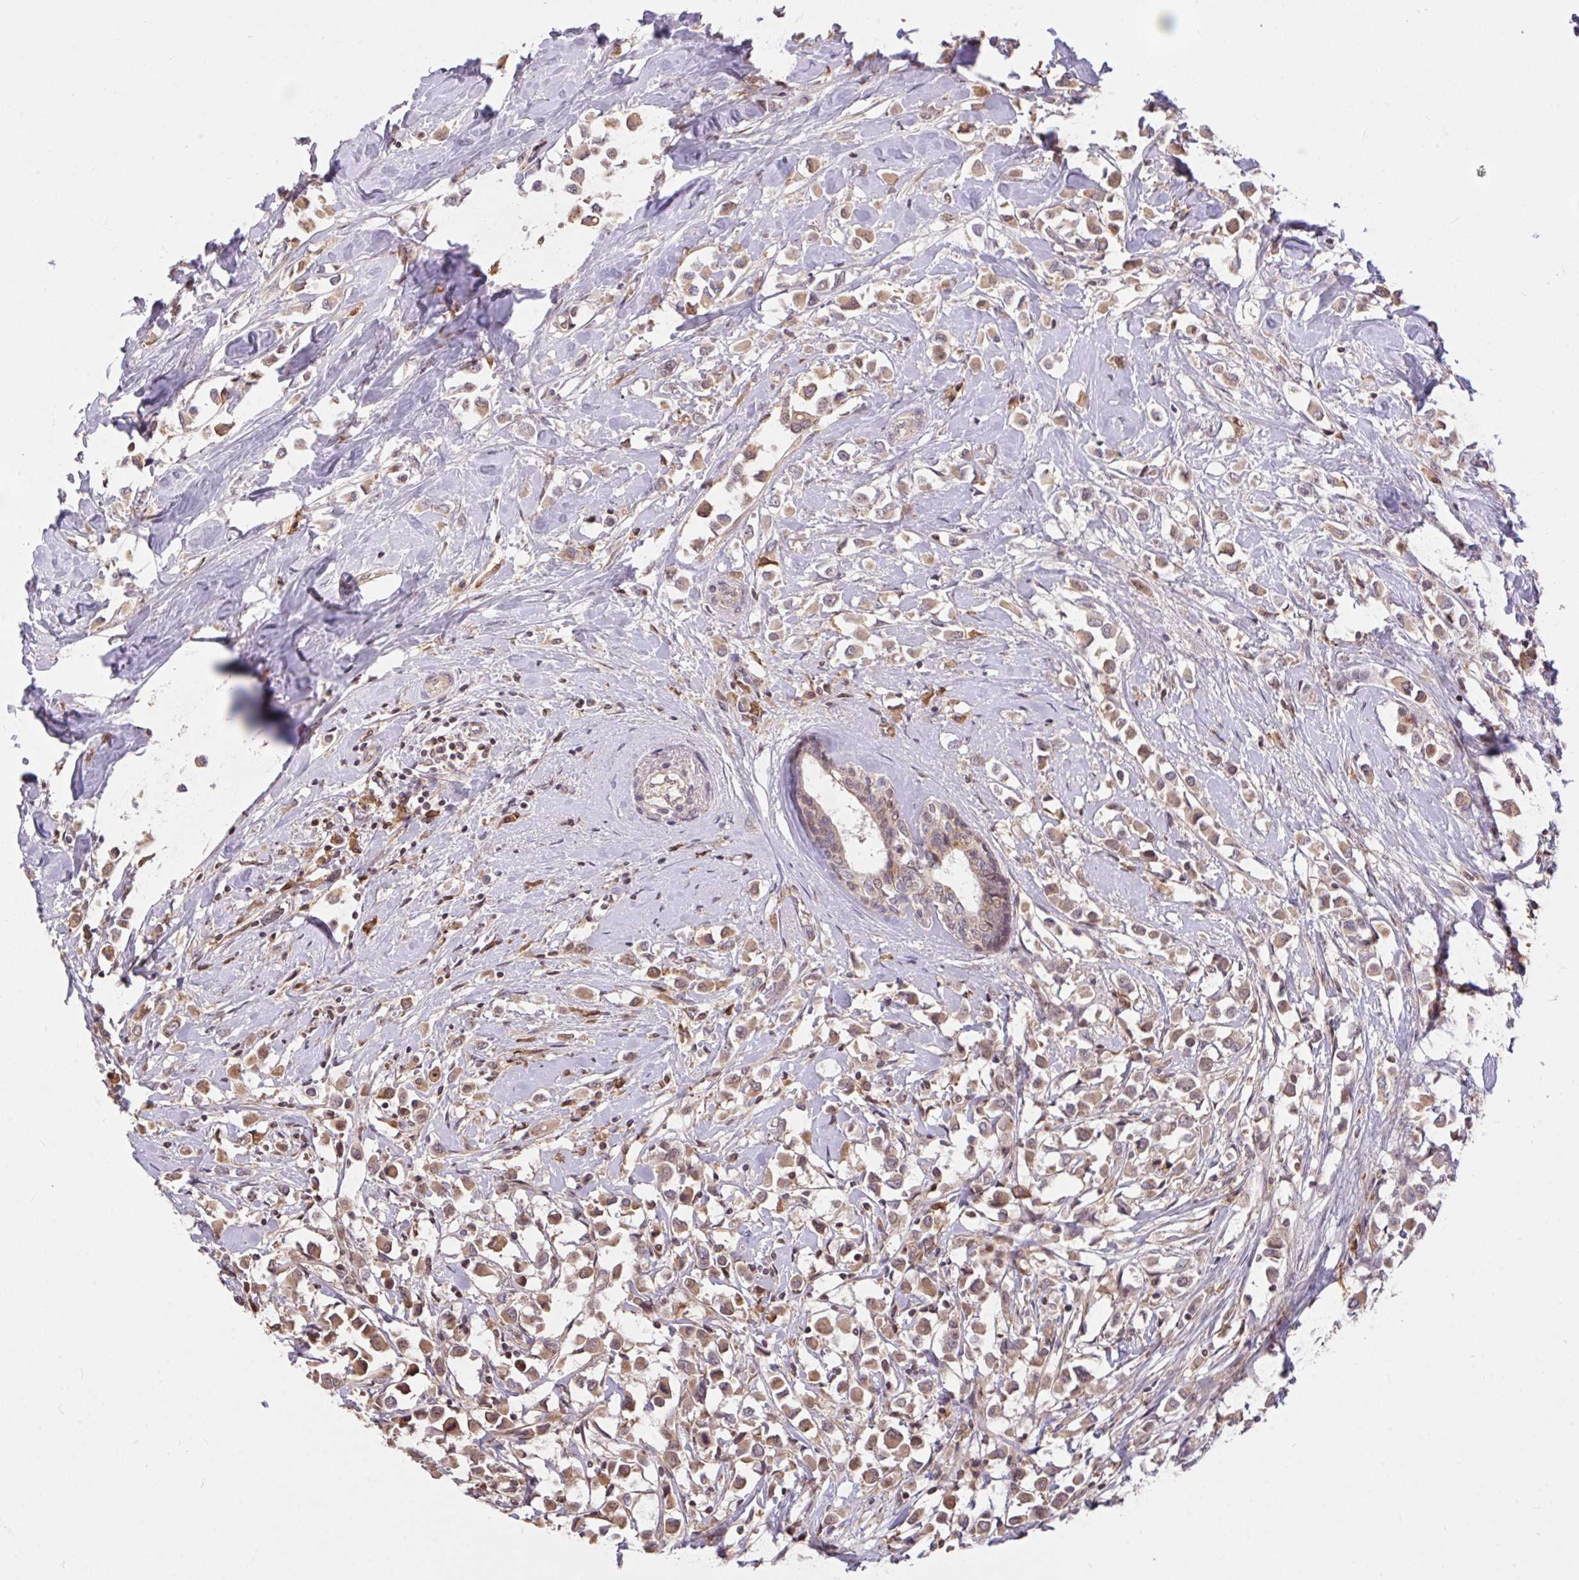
{"staining": {"intensity": "weak", "quantity": ">75%", "location": "cytoplasmic/membranous,nuclear"}, "tissue": "breast cancer", "cell_type": "Tumor cells", "image_type": "cancer", "snomed": [{"axis": "morphology", "description": "Duct carcinoma"}, {"axis": "topography", "description": "Breast"}], "caption": "Immunohistochemistry (DAB (3,3'-diaminobenzidine)) staining of breast cancer reveals weak cytoplasmic/membranous and nuclear protein expression in about >75% of tumor cells. (DAB IHC with brightfield microscopy, high magnification).", "gene": "FCER1A", "patient": {"sex": "female", "age": 61}}